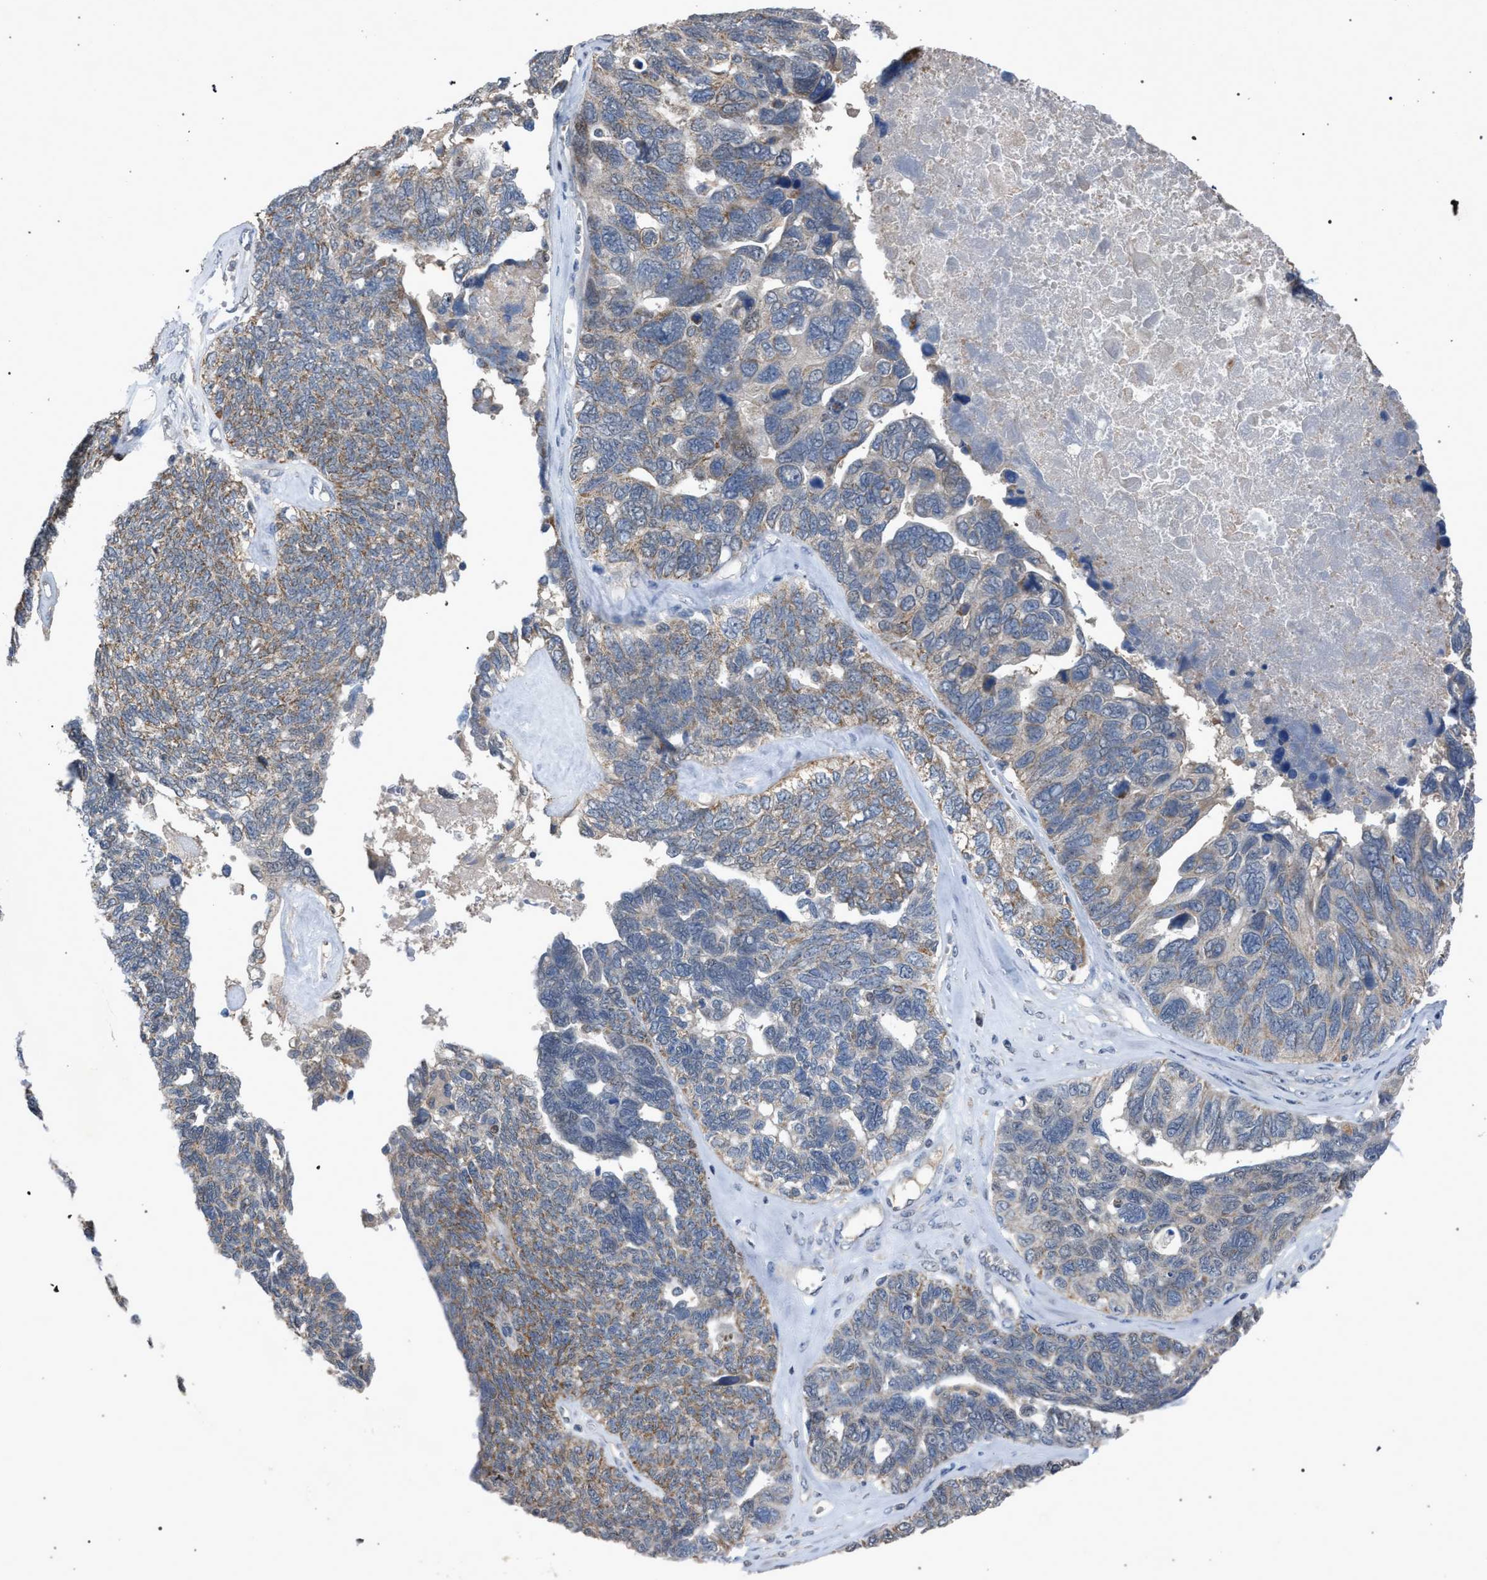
{"staining": {"intensity": "weak", "quantity": "25%-75%", "location": "cytoplasmic/membranous"}, "tissue": "ovarian cancer", "cell_type": "Tumor cells", "image_type": "cancer", "snomed": [{"axis": "morphology", "description": "Cystadenocarcinoma, serous, NOS"}, {"axis": "topography", "description": "Ovary"}], "caption": "There is low levels of weak cytoplasmic/membranous positivity in tumor cells of serous cystadenocarcinoma (ovarian), as demonstrated by immunohistochemical staining (brown color).", "gene": "TECPR1", "patient": {"sex": "female", "age": 79}}